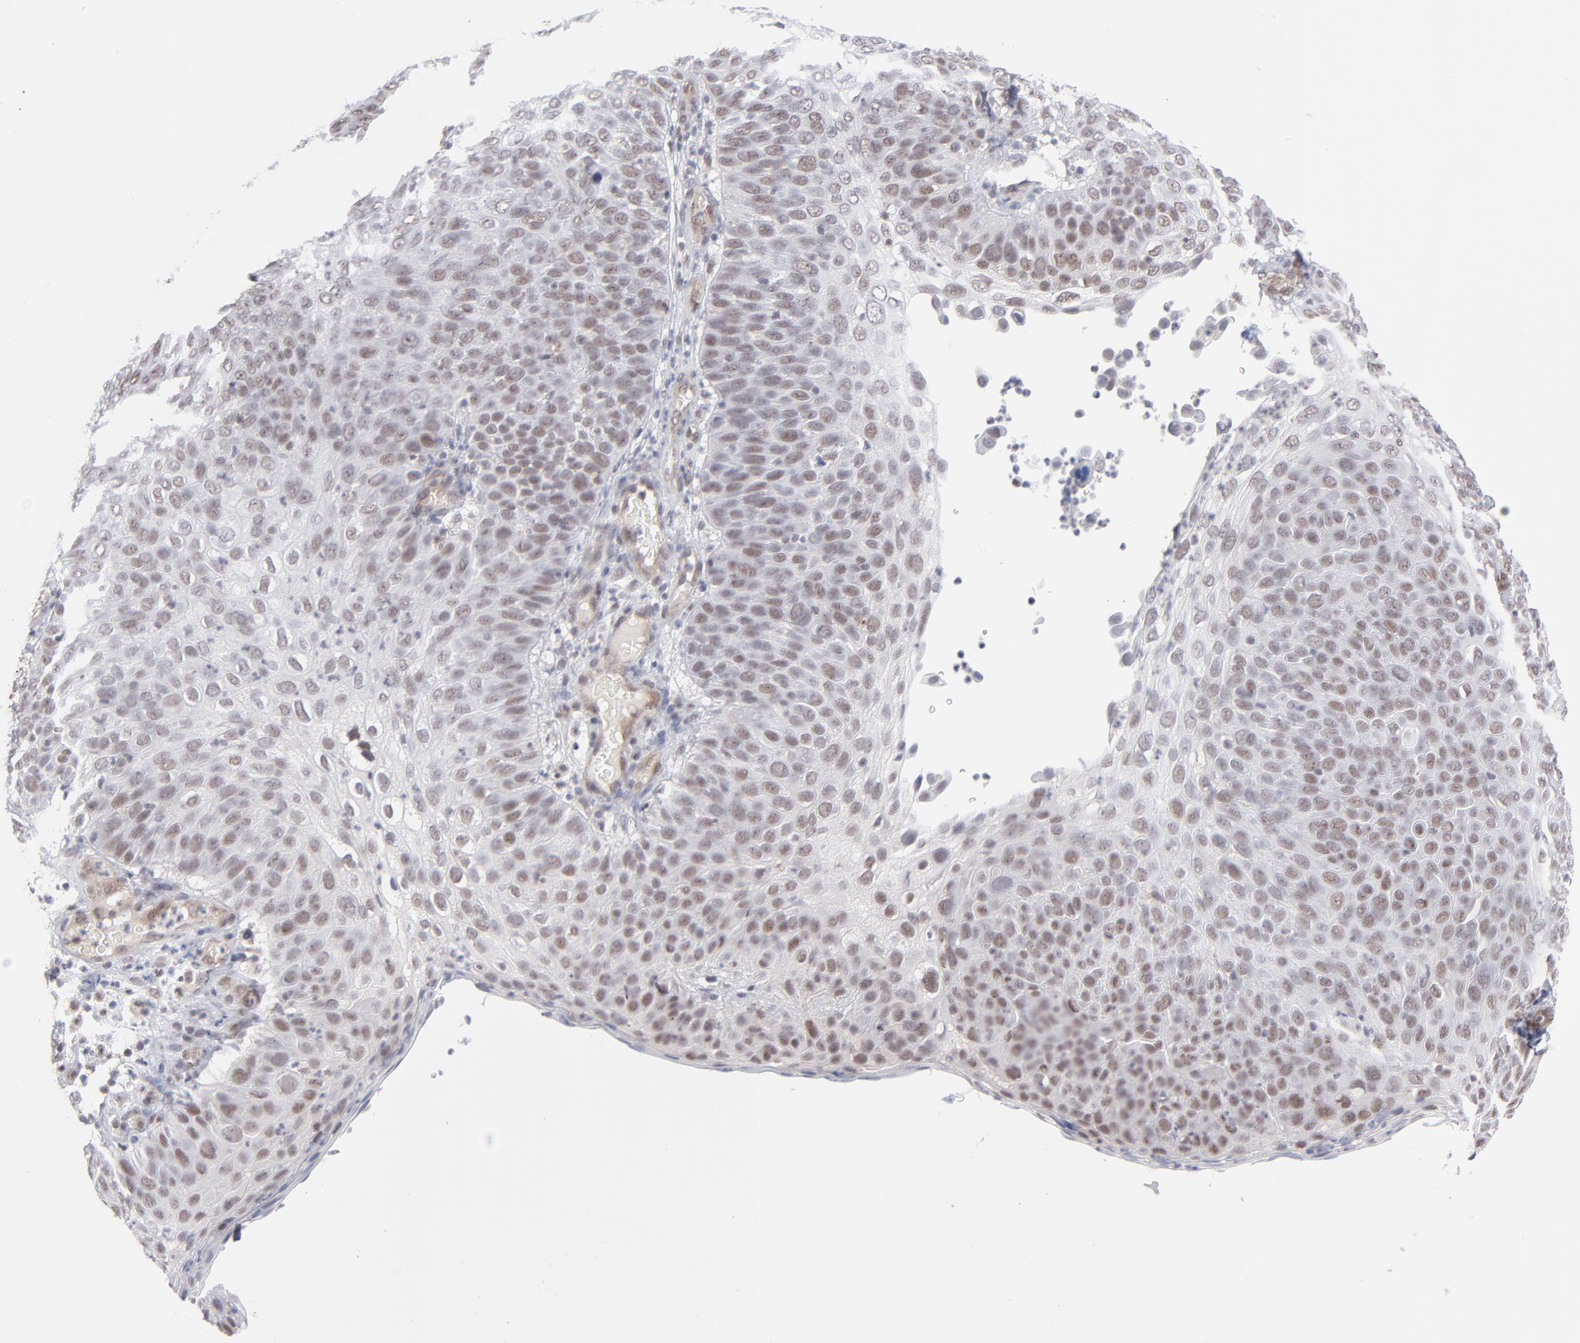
{"staining": {"intensity": "moderate", "quantity": "25%-75%", "location": "nuclear"}, "tissue": "skin cancer", "cell_type": "Tumor cells", "image_type": "cancer", "snomed": [{"axis": "morphology", "description": "Squamous cell carcinoma, NOS"}, {"axis": "topography", "description": "Skin"}], "caption": "Immunohistochemical staining of human skin cancer (squamous cell carcinoma) demonstrates medium levels of moderate nuclear protein positivity in about 25%-75% of tumor cells.", "gene": "NBN", "patient": {"sex": "male", "age": 87}}